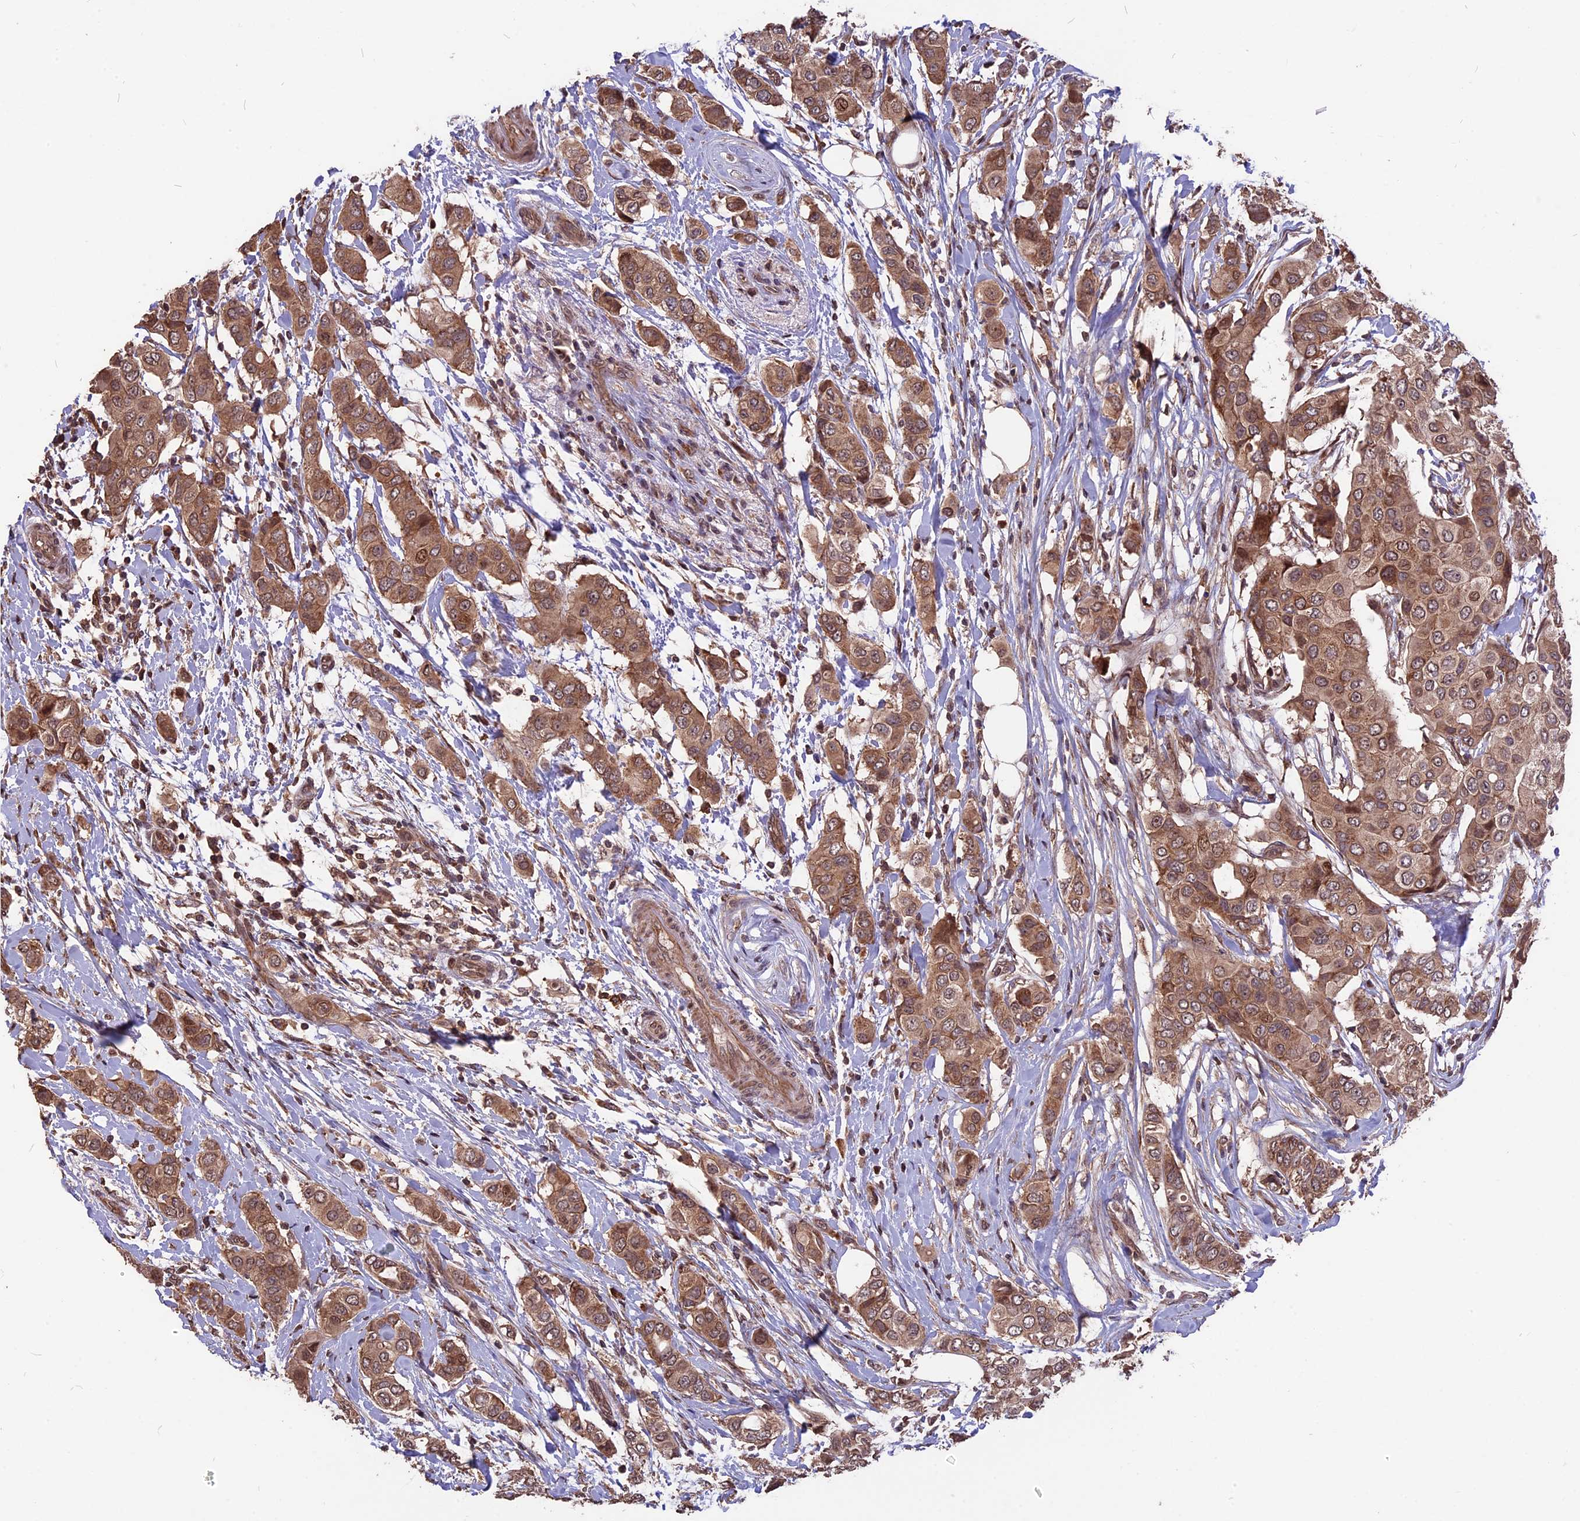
{"staining": {"intensity": "moderate", "quantity": ">75%", "location": "cytoplasmic/membranous,nuclear"}, "tissue": "breast cancer", "cell_type": "Tumor cells", "image_type": "cancer", "snomed": [{"axis": "morphology", "description": "Lobular carcinoma"}, {"axis": "topography", "description": "Breast"}], "caption": "Protein staining shows moderate cytoplasmic/membranous and nuclear expression in about >75% of tumor cells in breast lobular carcinoma. Immunohistochemistry stains the protein in brown and the nuclei are stained blue.", "gene": "ZNF598", "patient": {"sex": "female", "age": 51}}